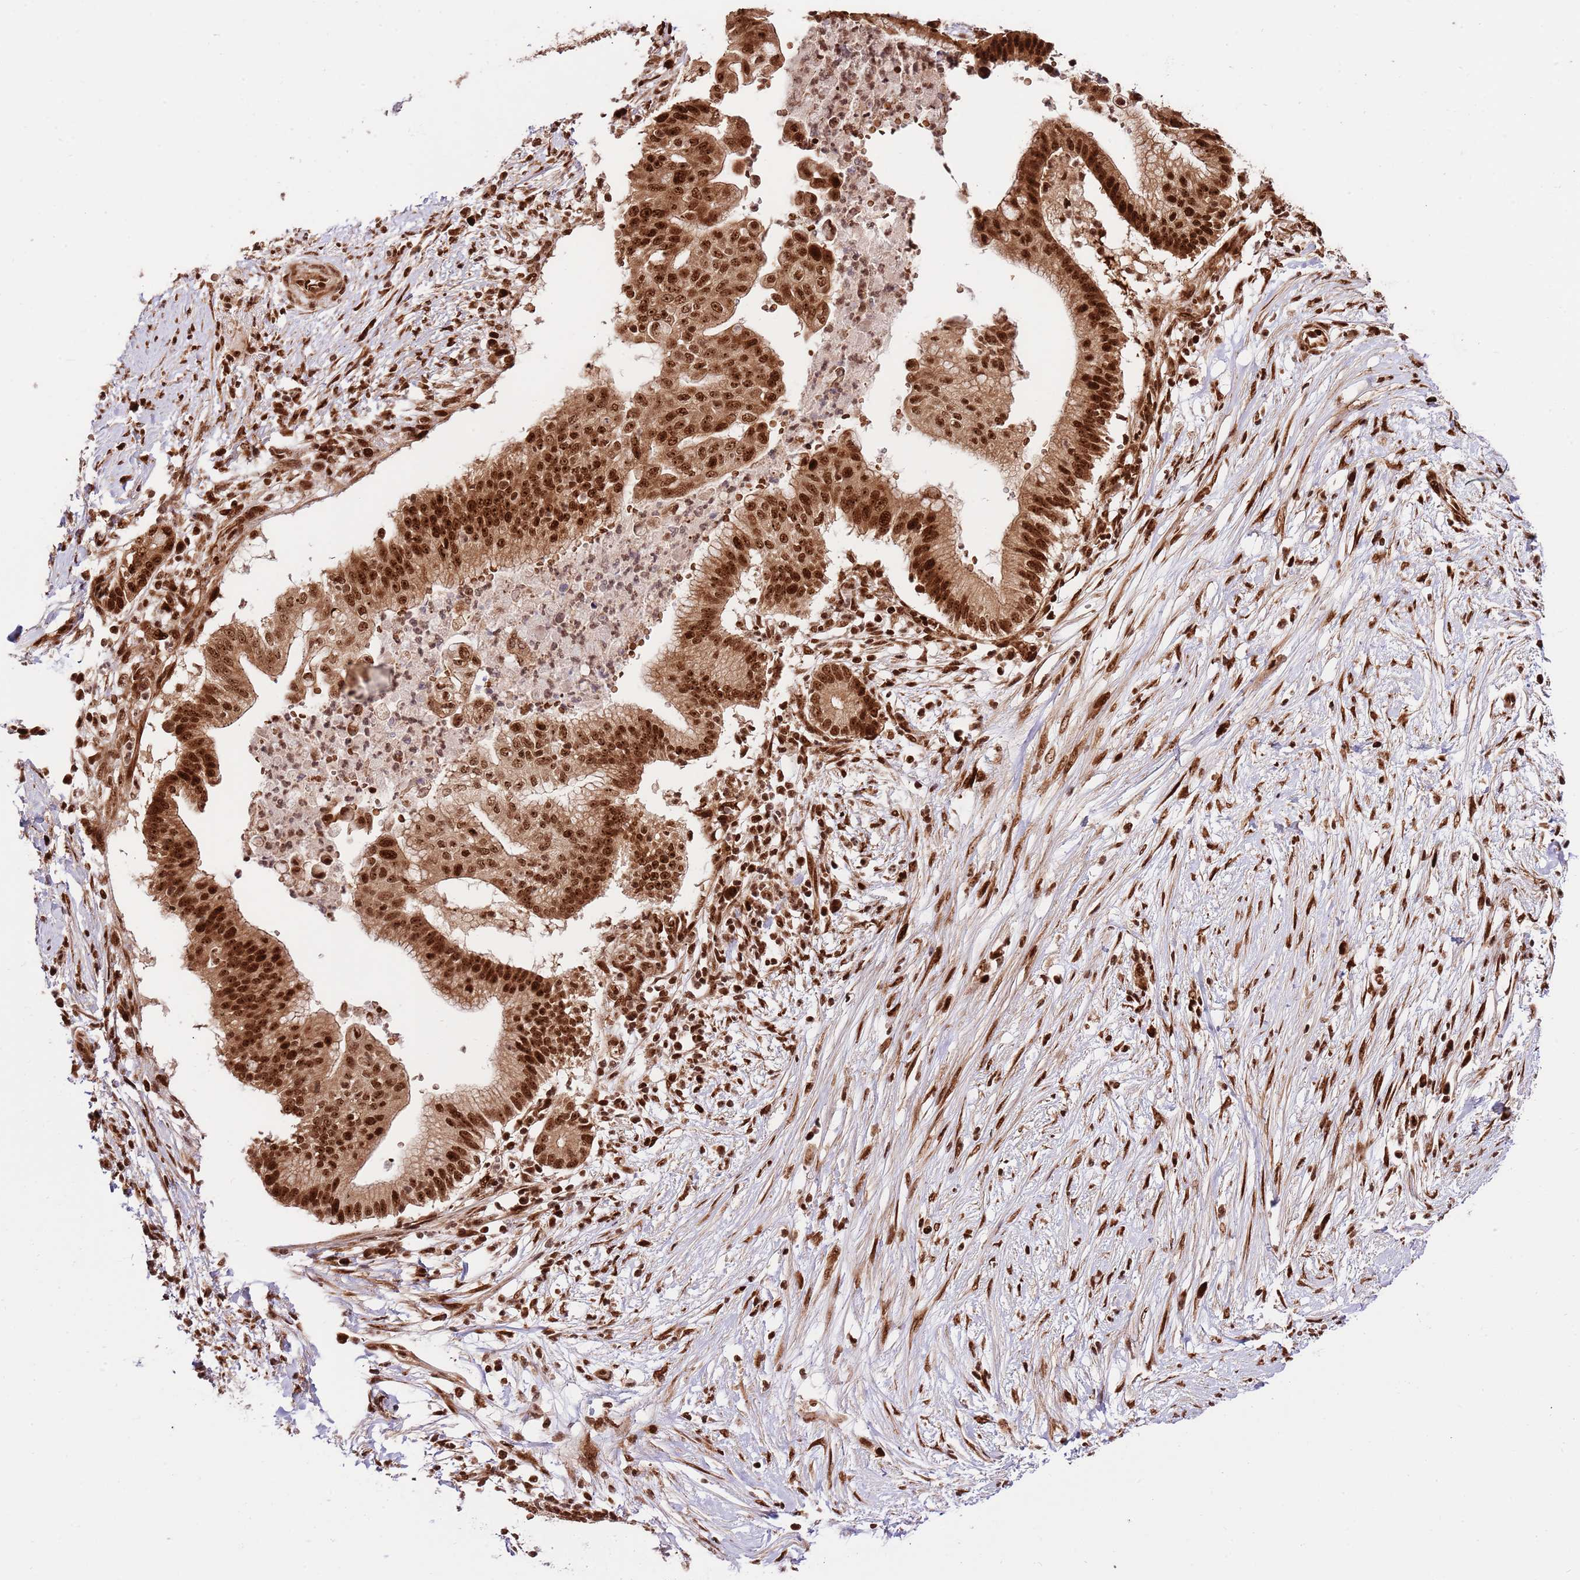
{"staining": {"intensity": "strong", "quantity": ">75%", "location": "cytoplasmic/membranous,nuclear"}, "tissue": "pancreatic cancer", "cell_type": "Tumor cells", "image_type": "cancer", "snomed": [{"axis": "morphology", "description": "Adenocarcinoma, NOS"}, {"axis": "topography", "description": "Pancreas"}], "caption": "The photomicrograph demonstrates immunohistochemical staining of pancreatic cancer (adenocarcinoma). There is strong cytoplasmic/membranous and nuclear expression is present in about >75% of tumor cells.", "gene": "RIF1", "patient": {"sex": "male", "age": 68}}